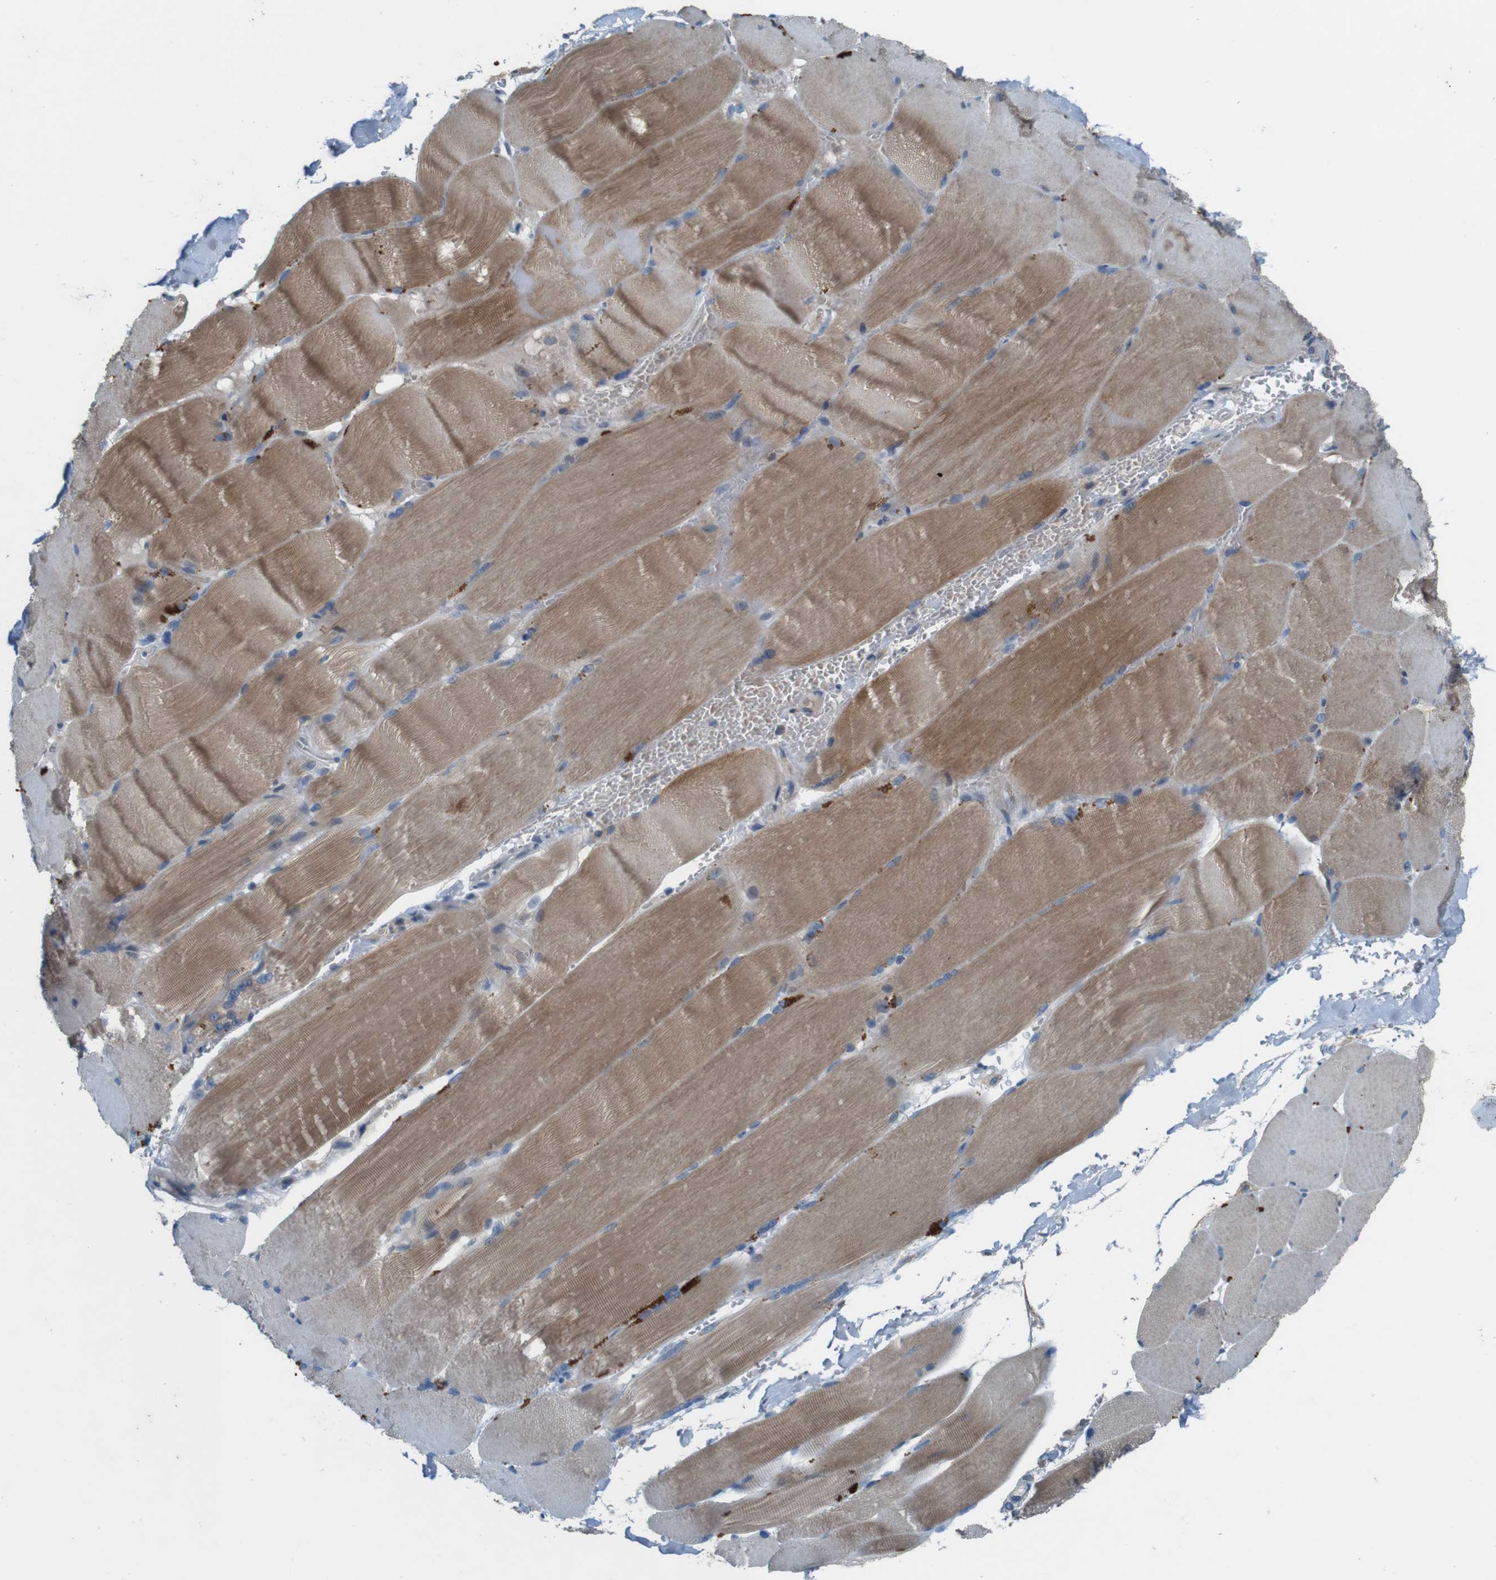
{"staining": {"intensity": "moderate", "quantity": ">75%", "location": "cytoplasmic/membranous"}, "tissue": "skeletal muscle", "cell_type": "Myocytes", "image_type": "normal", "snomed": [{"axis": "morphology", "description": "Normal tissue, NOS"}, {"axis": "topography", "description": "Skin"}, {"axis": "topography", "description": "Skeletal muscle"}], "caption": "Moderate cytoplasmic/membranous expression is appreciated in approximately >75% of myocytes in benign skeletal muscle.", "gene": "MOGAT3", "patient": {"sex": "male", "age": 83}}